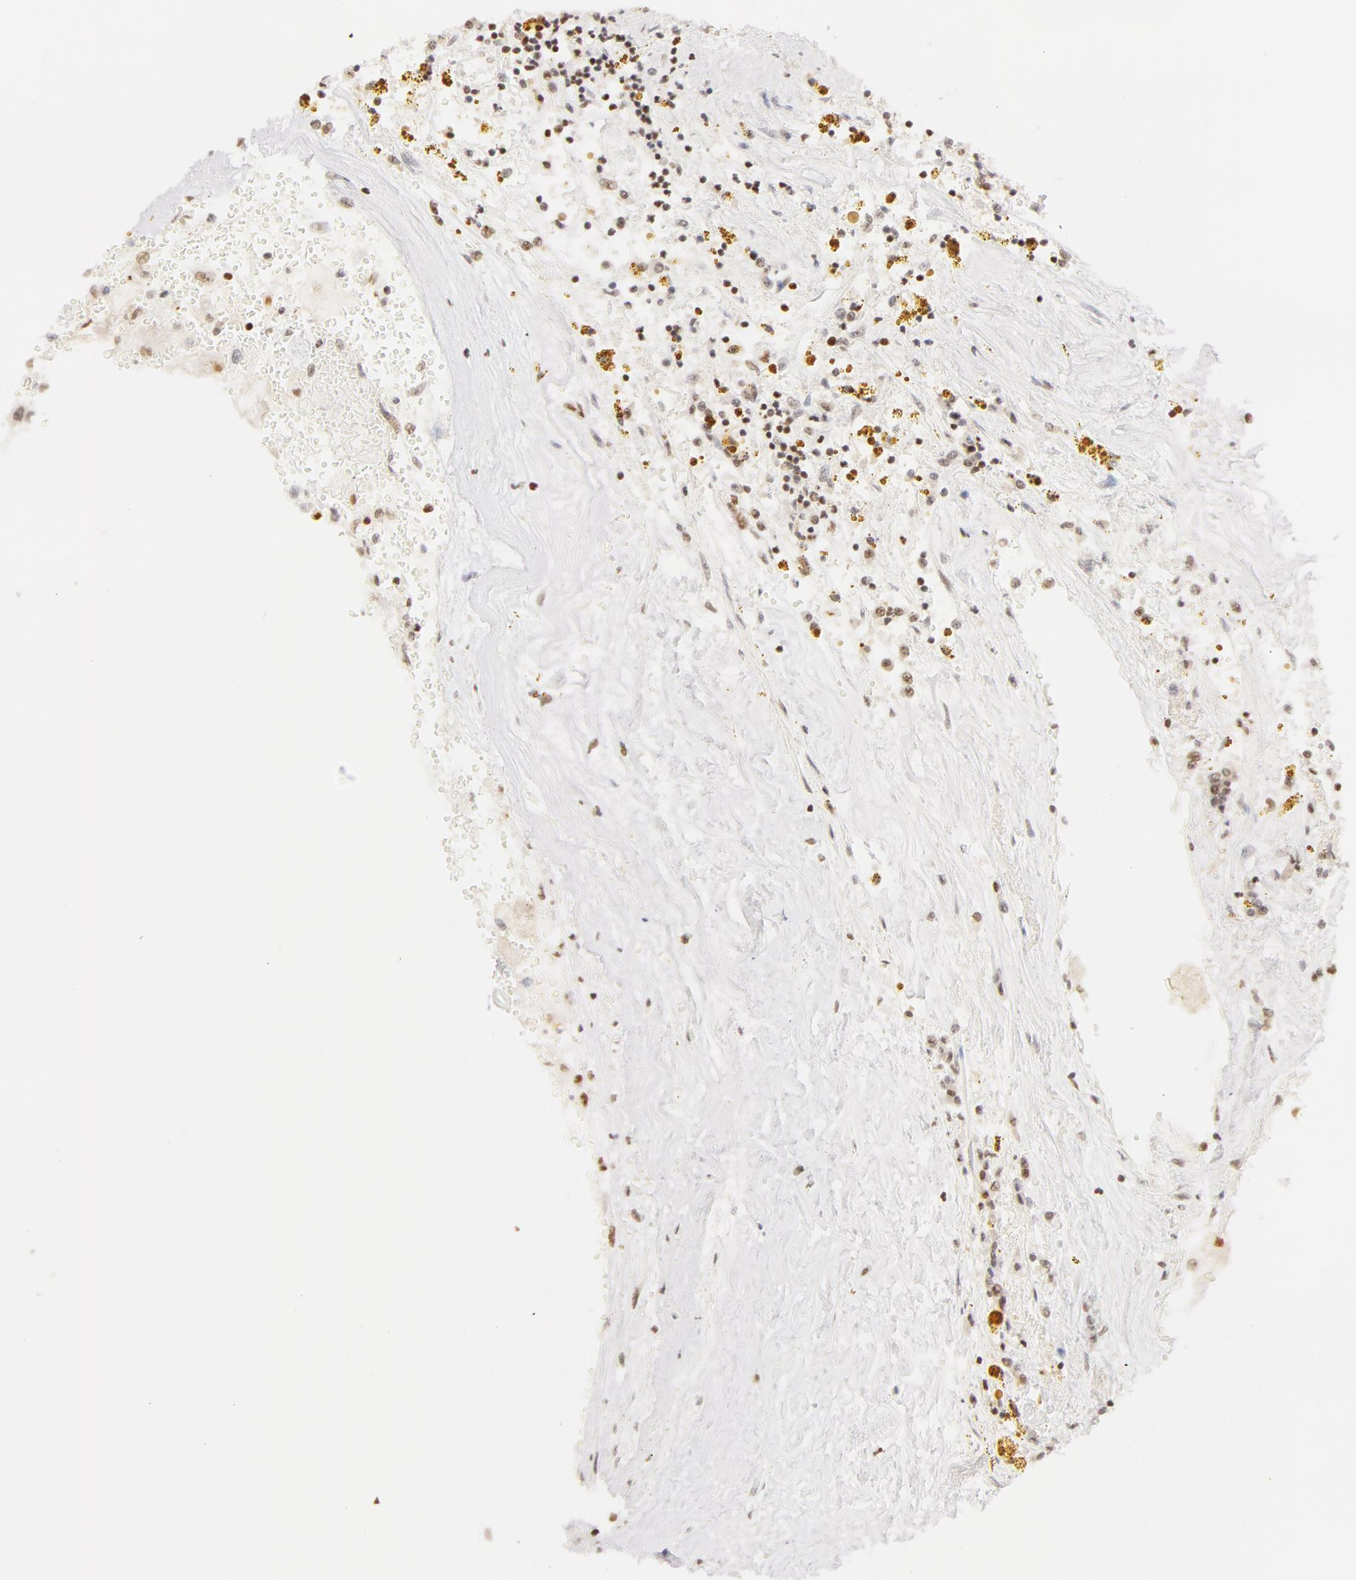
{"staining": {"intensity": "weak", "quantity": "<25%", "location": "nuclear"}, "tissue": "renal cancer", "cell_type": "Tumor cells", "image_type": "cancer", "snomed": [{"axis": "morphology", "description": "Adenocarcinoma, NOS"}, {"axis": "topography", "description": "Kidney"}], "caption": "A histopathology image of human renal adenocarcinoma is negative for staining in tumor cells.", "gene": "RBM39", "patient": {"sex": "male", "age": 78}}